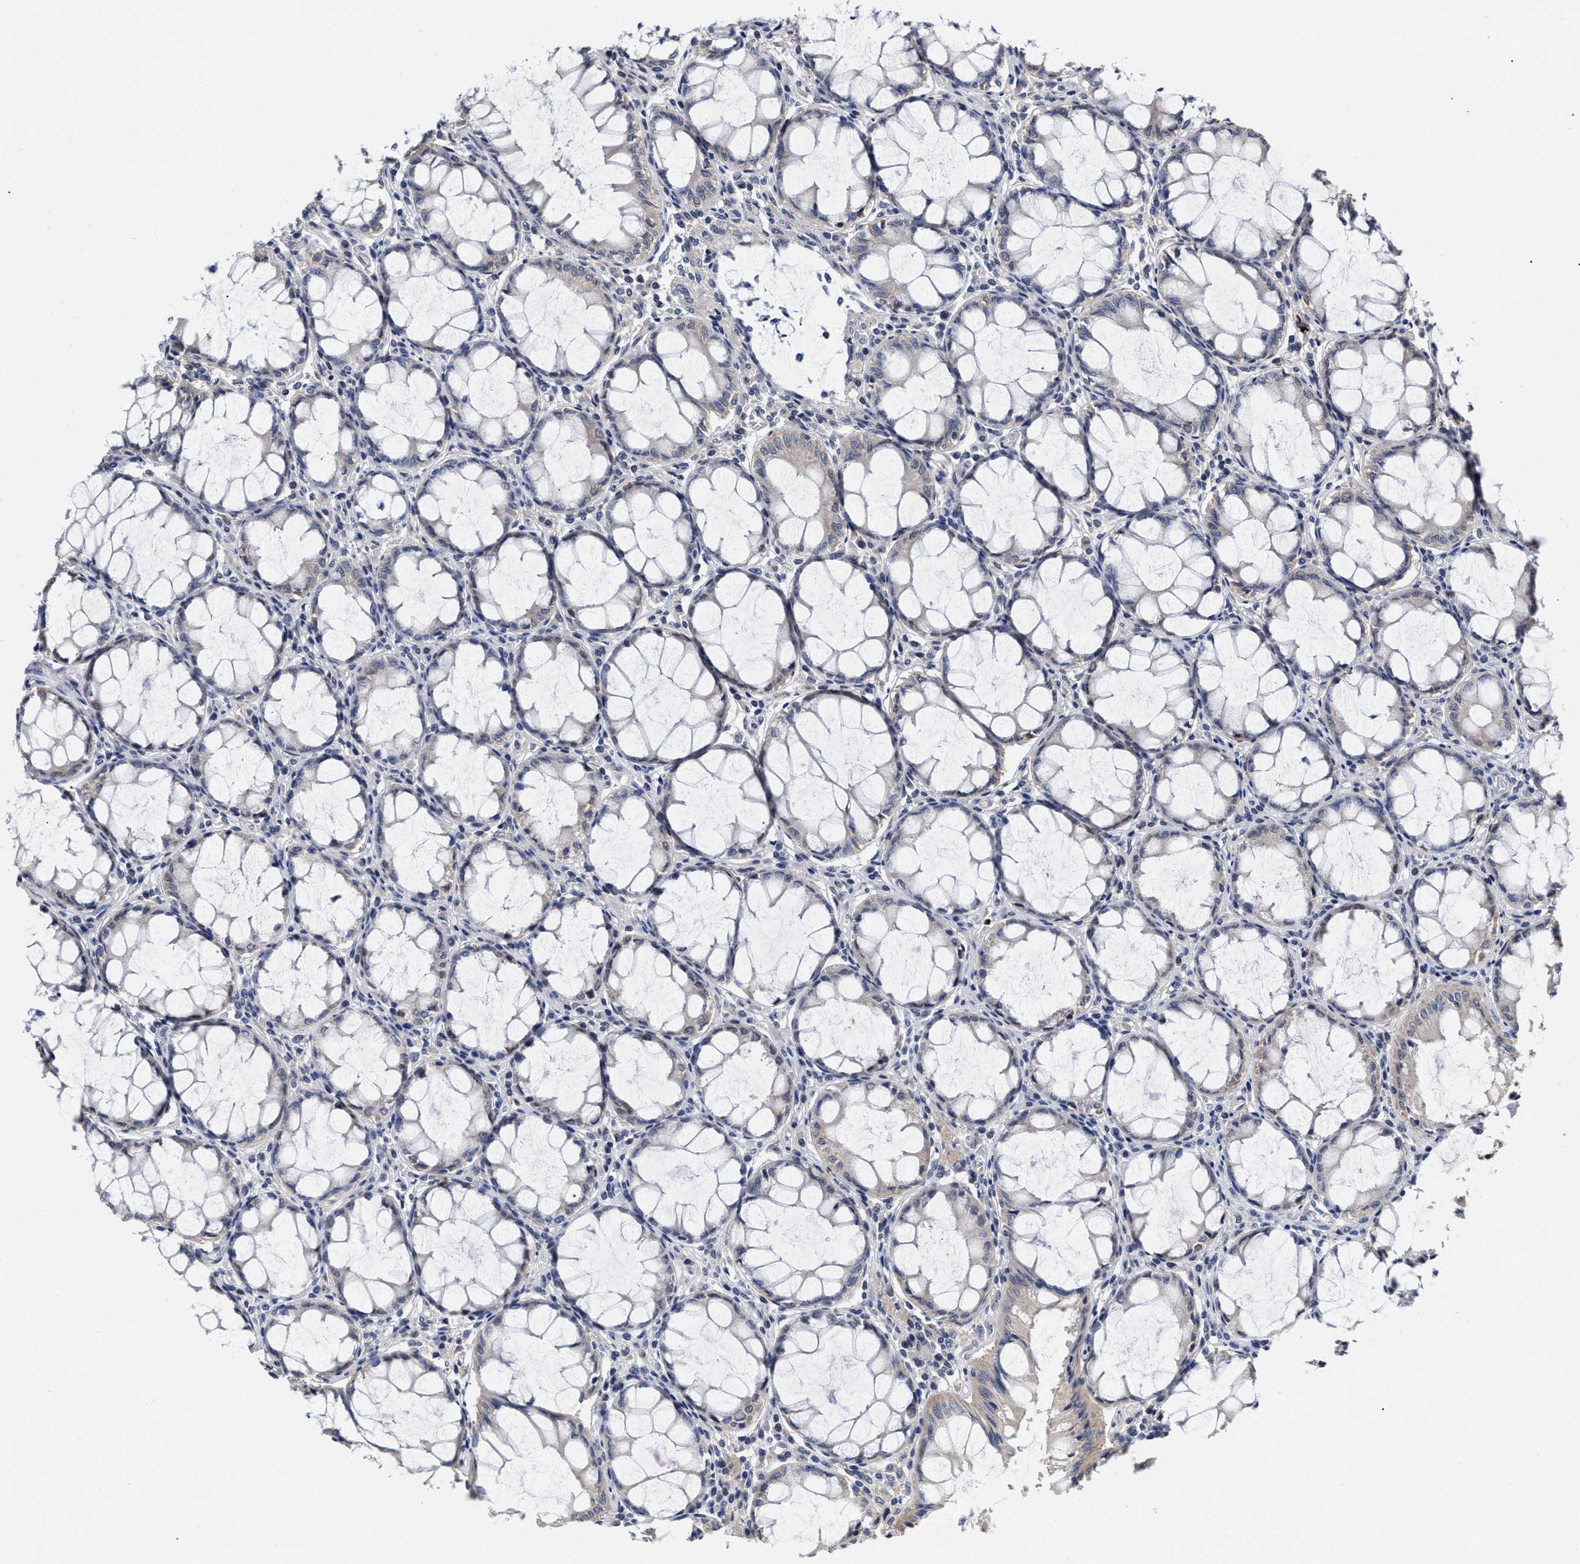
{"staining": {"intensity": "weak", "quantity": "<25%", "location": "cytoplasmic/membranous"}, "tissue": "colorectal cancer", "cell_type": "Tumor cells", "image_type": "cancer", "snomed": [{"axis": "morphology", "description": "Normal tissue, NOS"}, {"axis": "morphology", "description": "Adenocarcinoma, NOS"}, {"axis": "topography", "description": "Rectum"}], "caption": "Immunohistochemistry (IHC) micrograph of neoplastic tissue: colorectal adenocarcinoma stained with DAB (3,3'-diaminobenzidine) reveals no significant protein positivity in tumor cells.", "gene": "CCN5", "patient": {"sex": "female", "age": 66}}